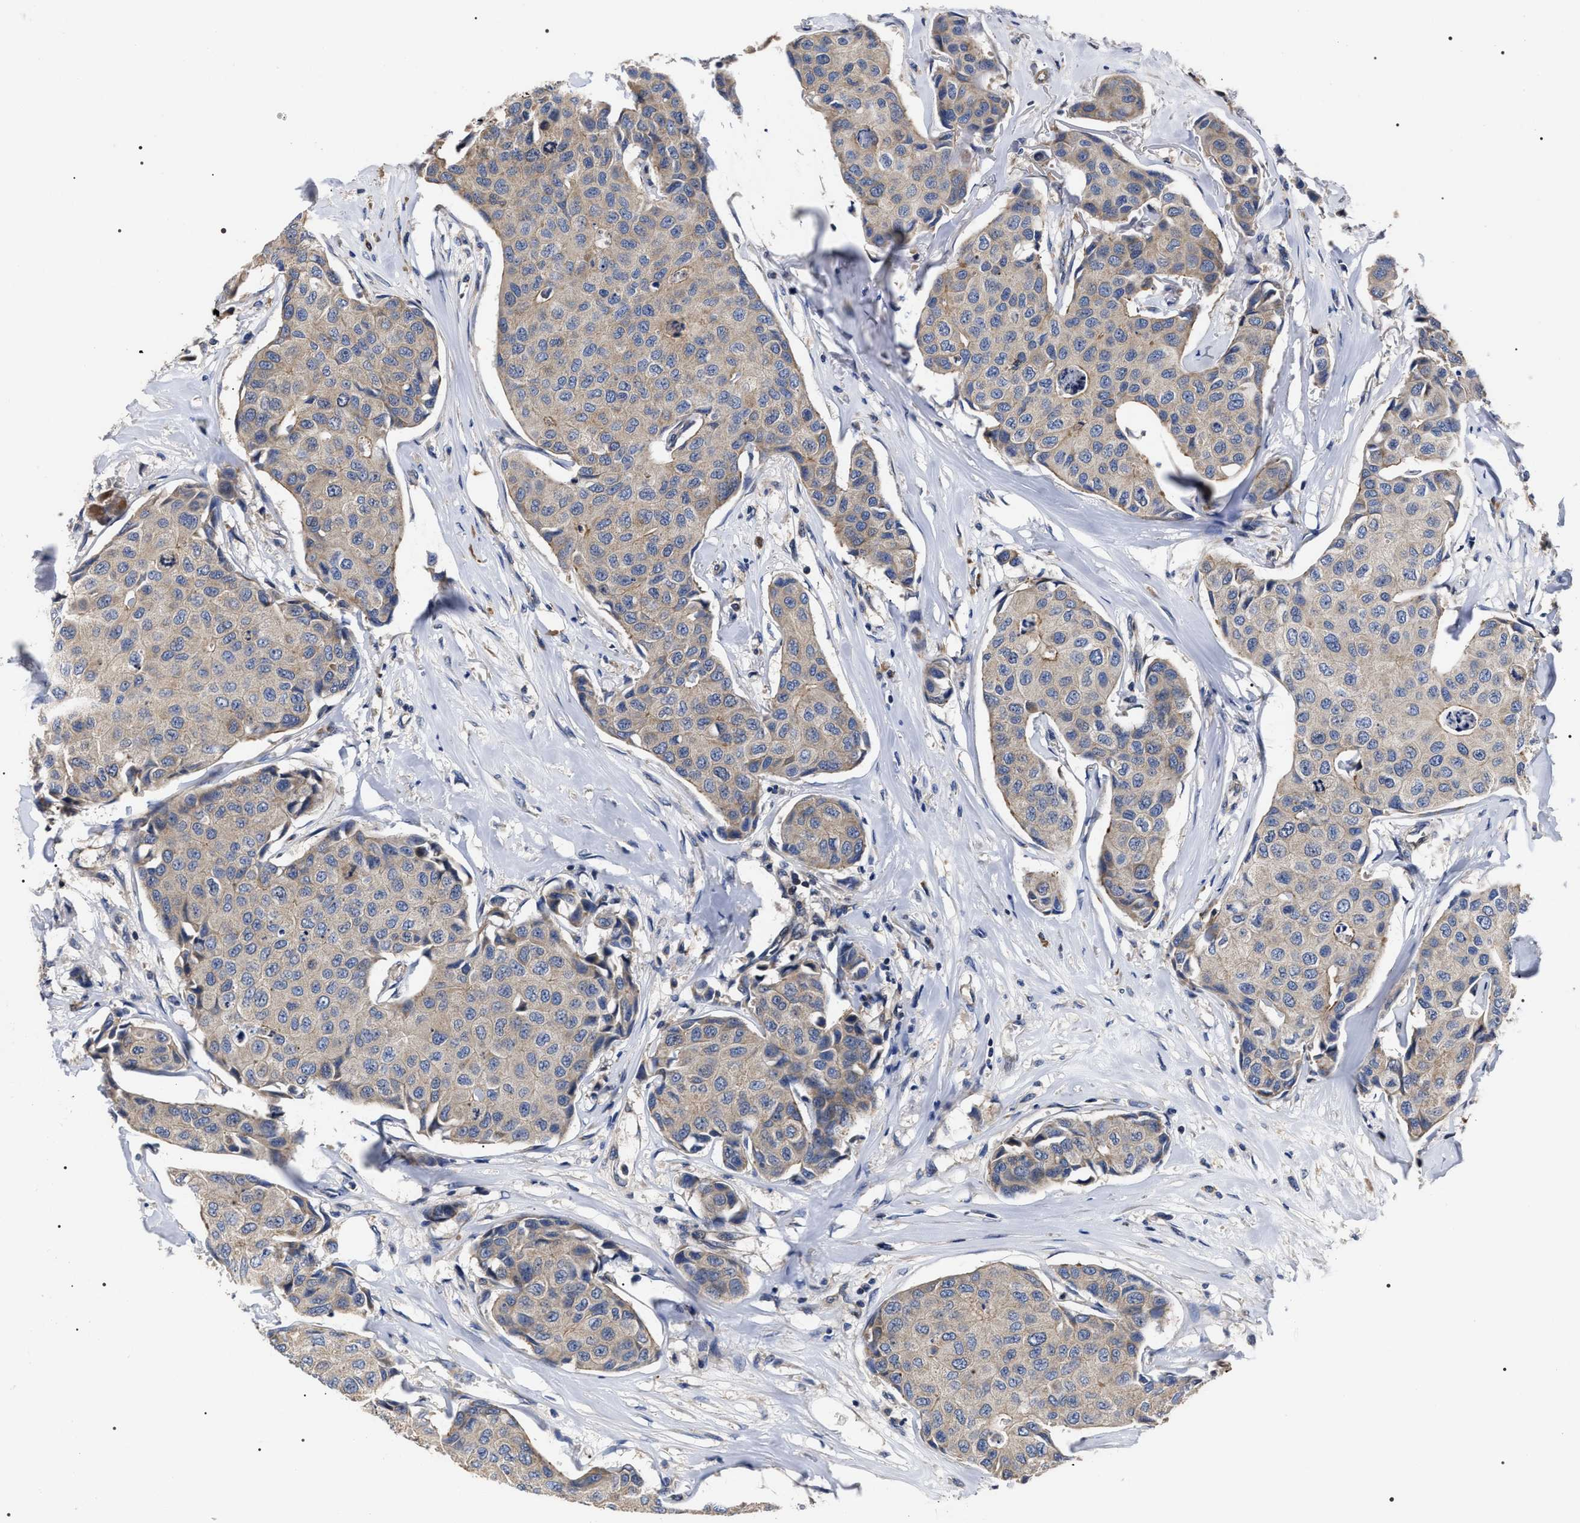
{"staining": {"intensity": "weak", "quantity": "<25%", "location": "cytoplasmic/membranous"}, "tissue": "breast cancer", "cell_type": "Tumor cells", "image_type": "cancer", "snomed": [{"axis": "morphology", "description": "Duct carcinoma"}, {"axis": "topography", "description": "Breast"}], "caption": "IHC micrograph of neoplastic tissue: human infiltrating ductal carcinoma (breast) stained with DAB (3,3'-diaminobenzidine) shows no significant protein expression in tumor cells. The staining was performed using DAB (3,3'-diaminobenzidine) to visualize the protein expression in brown, while the nuclei were stained in blue with hematoxylin (Magnification: 20x).", "gene": "MIS18A", "patient": {"sex": "female", "age": 80}}